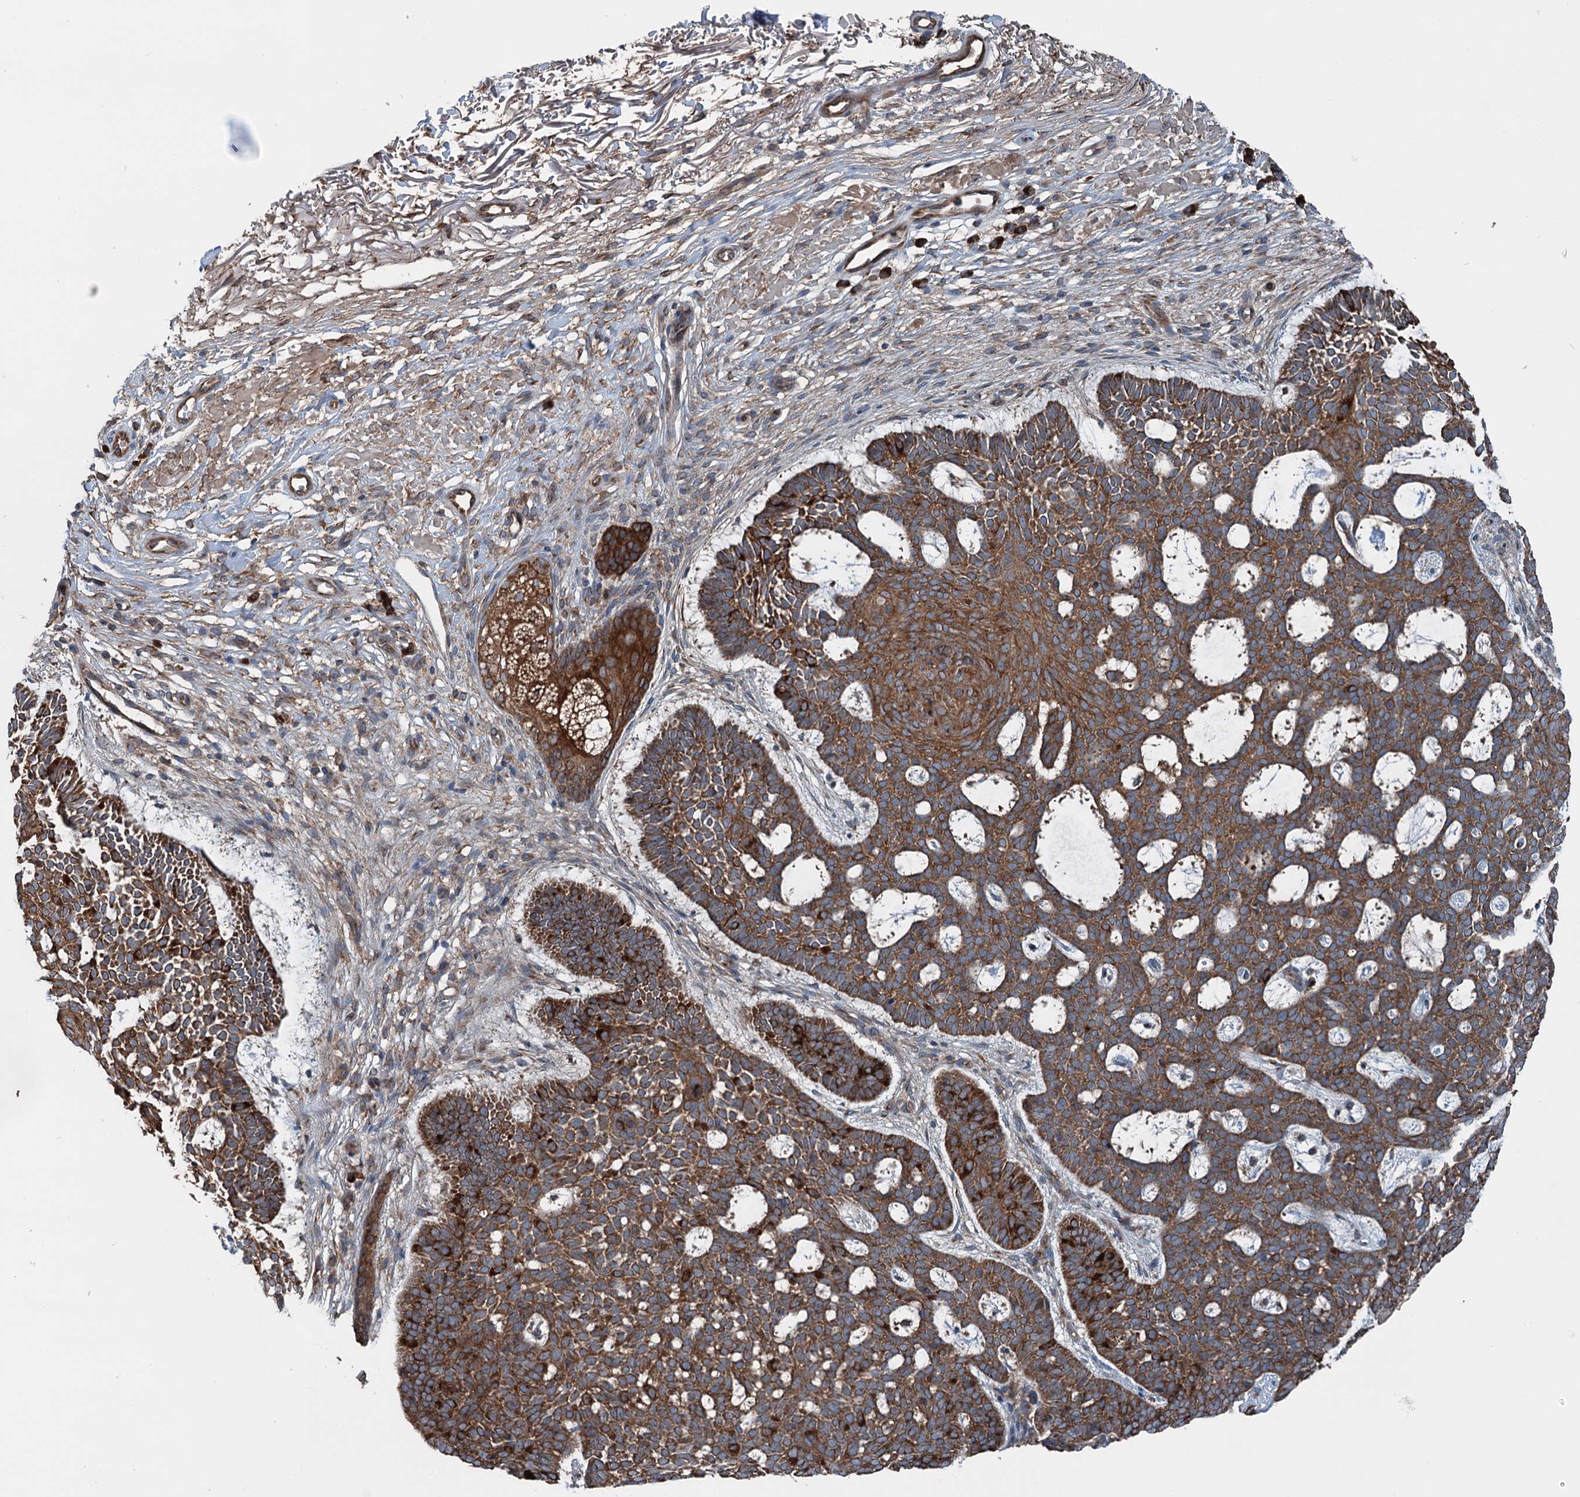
{"staining": {"intensity": "strong", "quantity": ">75%", "location": "cytoplasmic/membranous"}, "tissue": "skin cancer", "cell_type": "Tumor cells", "image_type": "cancer", "snomed": [{"axis": "morphology", "description": "Basal cell carcinoma"}, {"axis": "topography", "description": "Skin"}], "caption": "Human basal cell carcinoma (skin) stained for a protein (brown) reveals strong cytoplasmic/membranous positive expression in about >75% of tumor cells.", "gene": "CALCOCO1", "patient": {"sex": "male", "age": 85}}